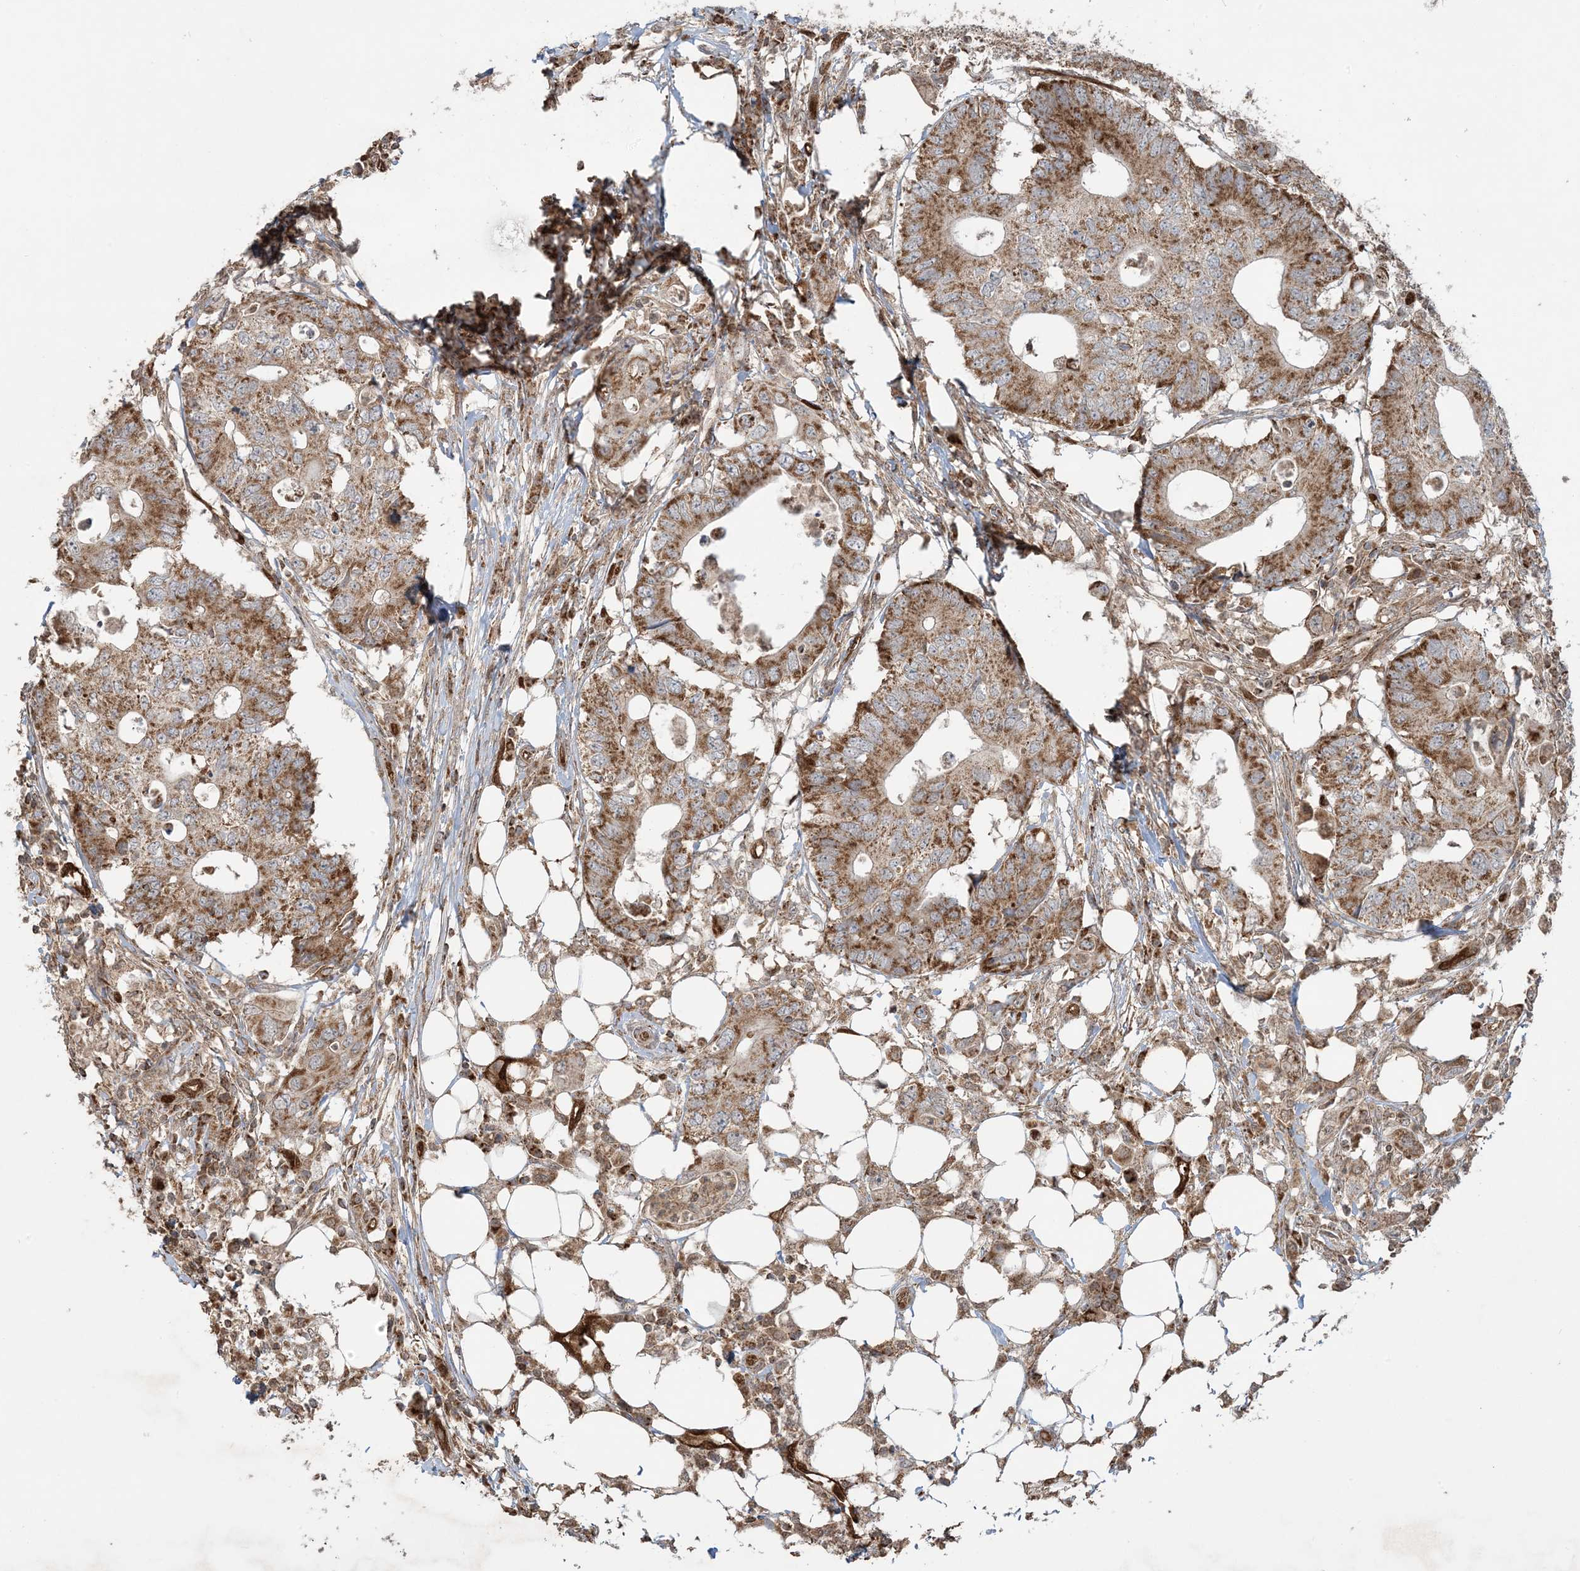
{"staining": {"intensity": "moderate", "quantity": ">75%", "location": "cytoplasmic/membranous"}, "tissue": "colorectal cancer", "cell_type": "Tumor cells", "image_type": "cancer", "snomed": [{"axis": "morphology", "description": "Adenocarcinoma, NOS"}, {"axis": "topography", "description": "Colon"}], "caption": "The photomicrograph exhibits staining of colorectal cancer, revealing moderate cytoplasmic/membranous protein staining (brown color) within tumor cells.", "gene": "PPM1F", "patient": {"sex": "male", "age": 71}}